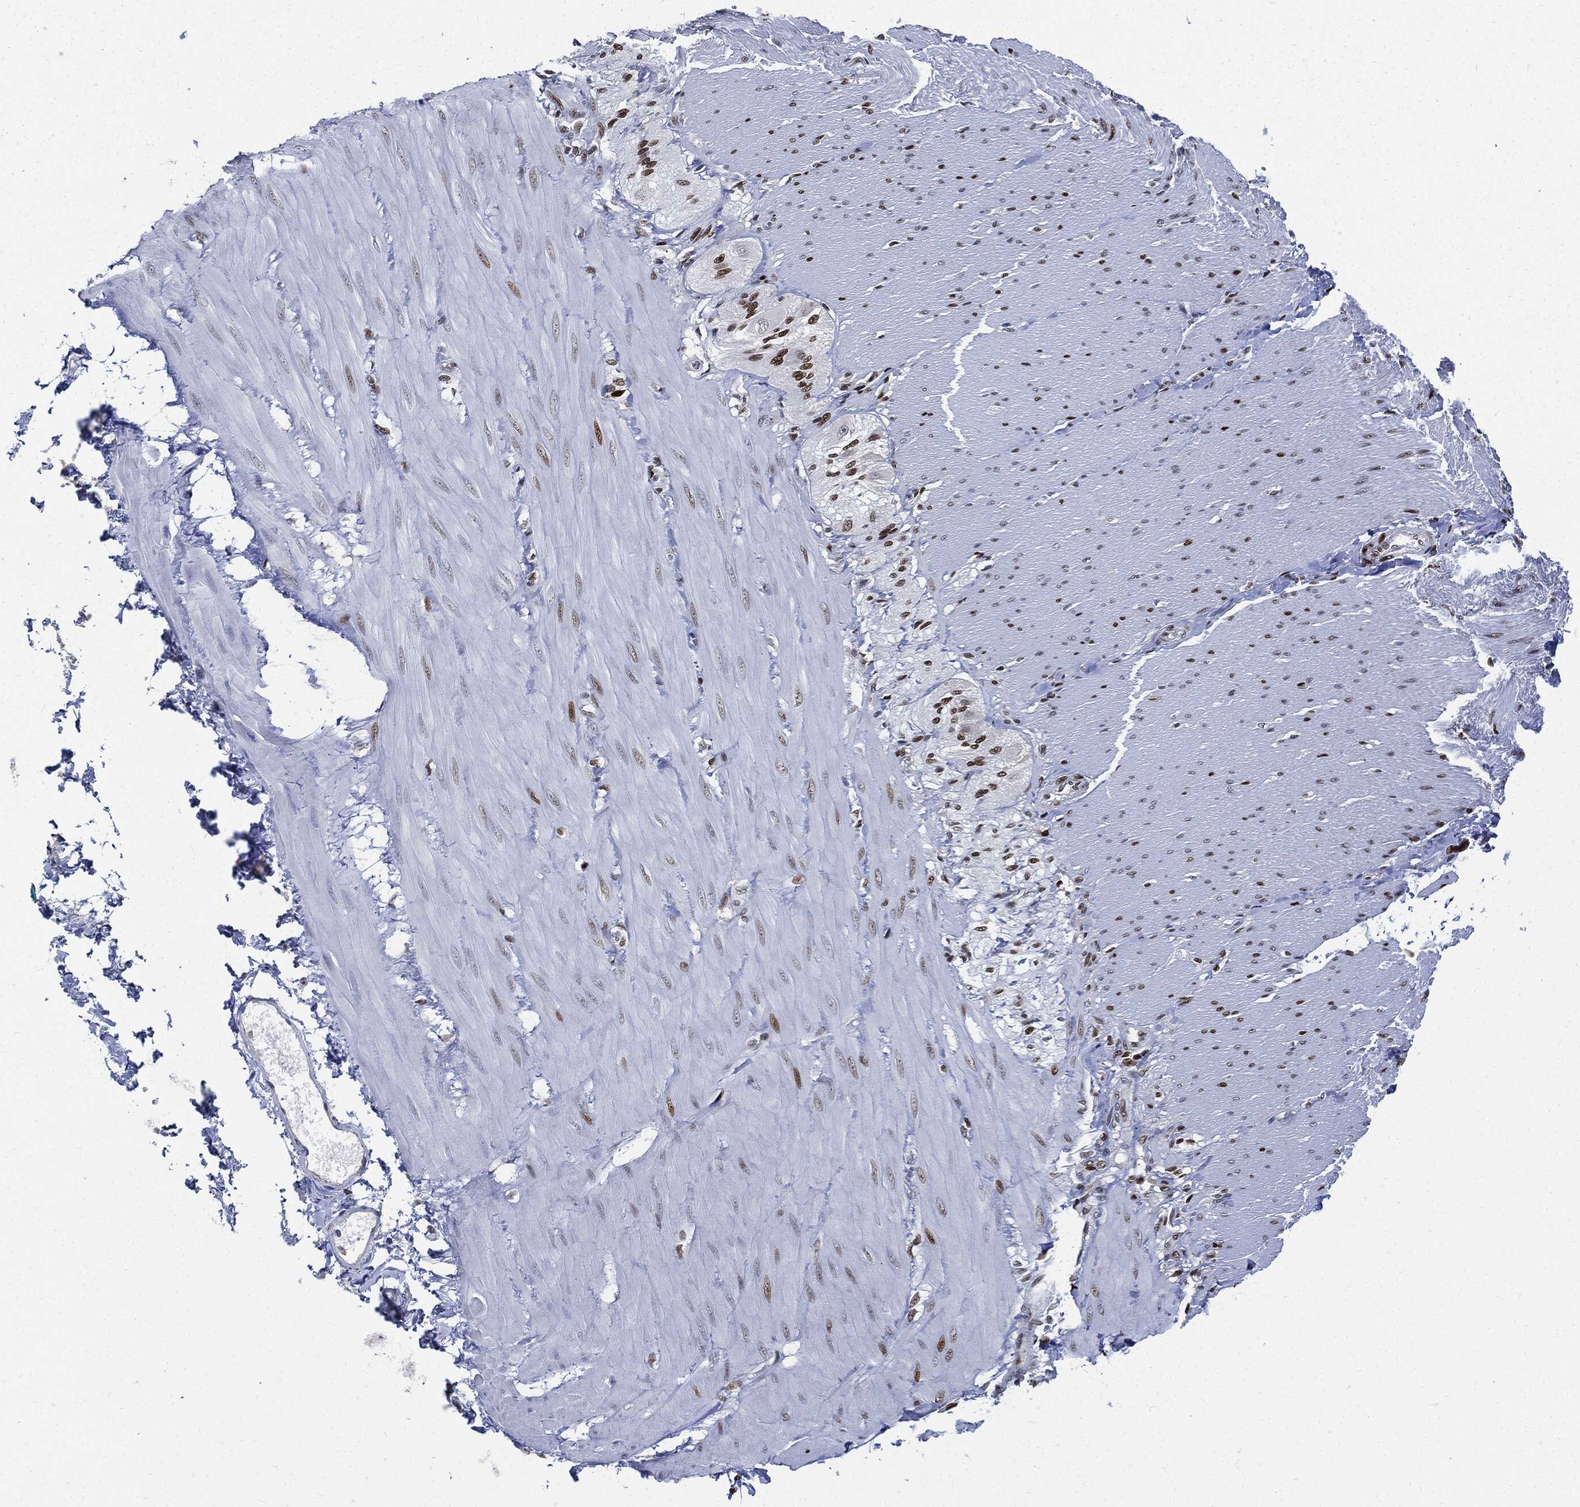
{"staining": {"intensity": "strong", "quantity": "25%-75%", "location": "nuclear"}, "tissue": "soft tissue", "cell_type": "Fibroblasts", "image_type": "normal", "snomed": [{"axis": "morphology", "description": "Normal tissue, NOS"}, {"axis": "topography", "description": "Smooth muscle"}, {"axis": "topography", "description": "Duodenum"}, {"axis": "topography", "description": "Peripheral nerve tissue"}], "caption": "IHC staining of benign soft tissue, which shows high levels of strong nuclear expression in approximately 25%-75% of fibroblasts indicating strong nuclear protein staining. The staining was performed using DAB (brown) for protein detection and nuclei were counterstained in hematoxylin (blue).", "gene": "PCNA", "patient": {"sex": "female", "age": 61}}